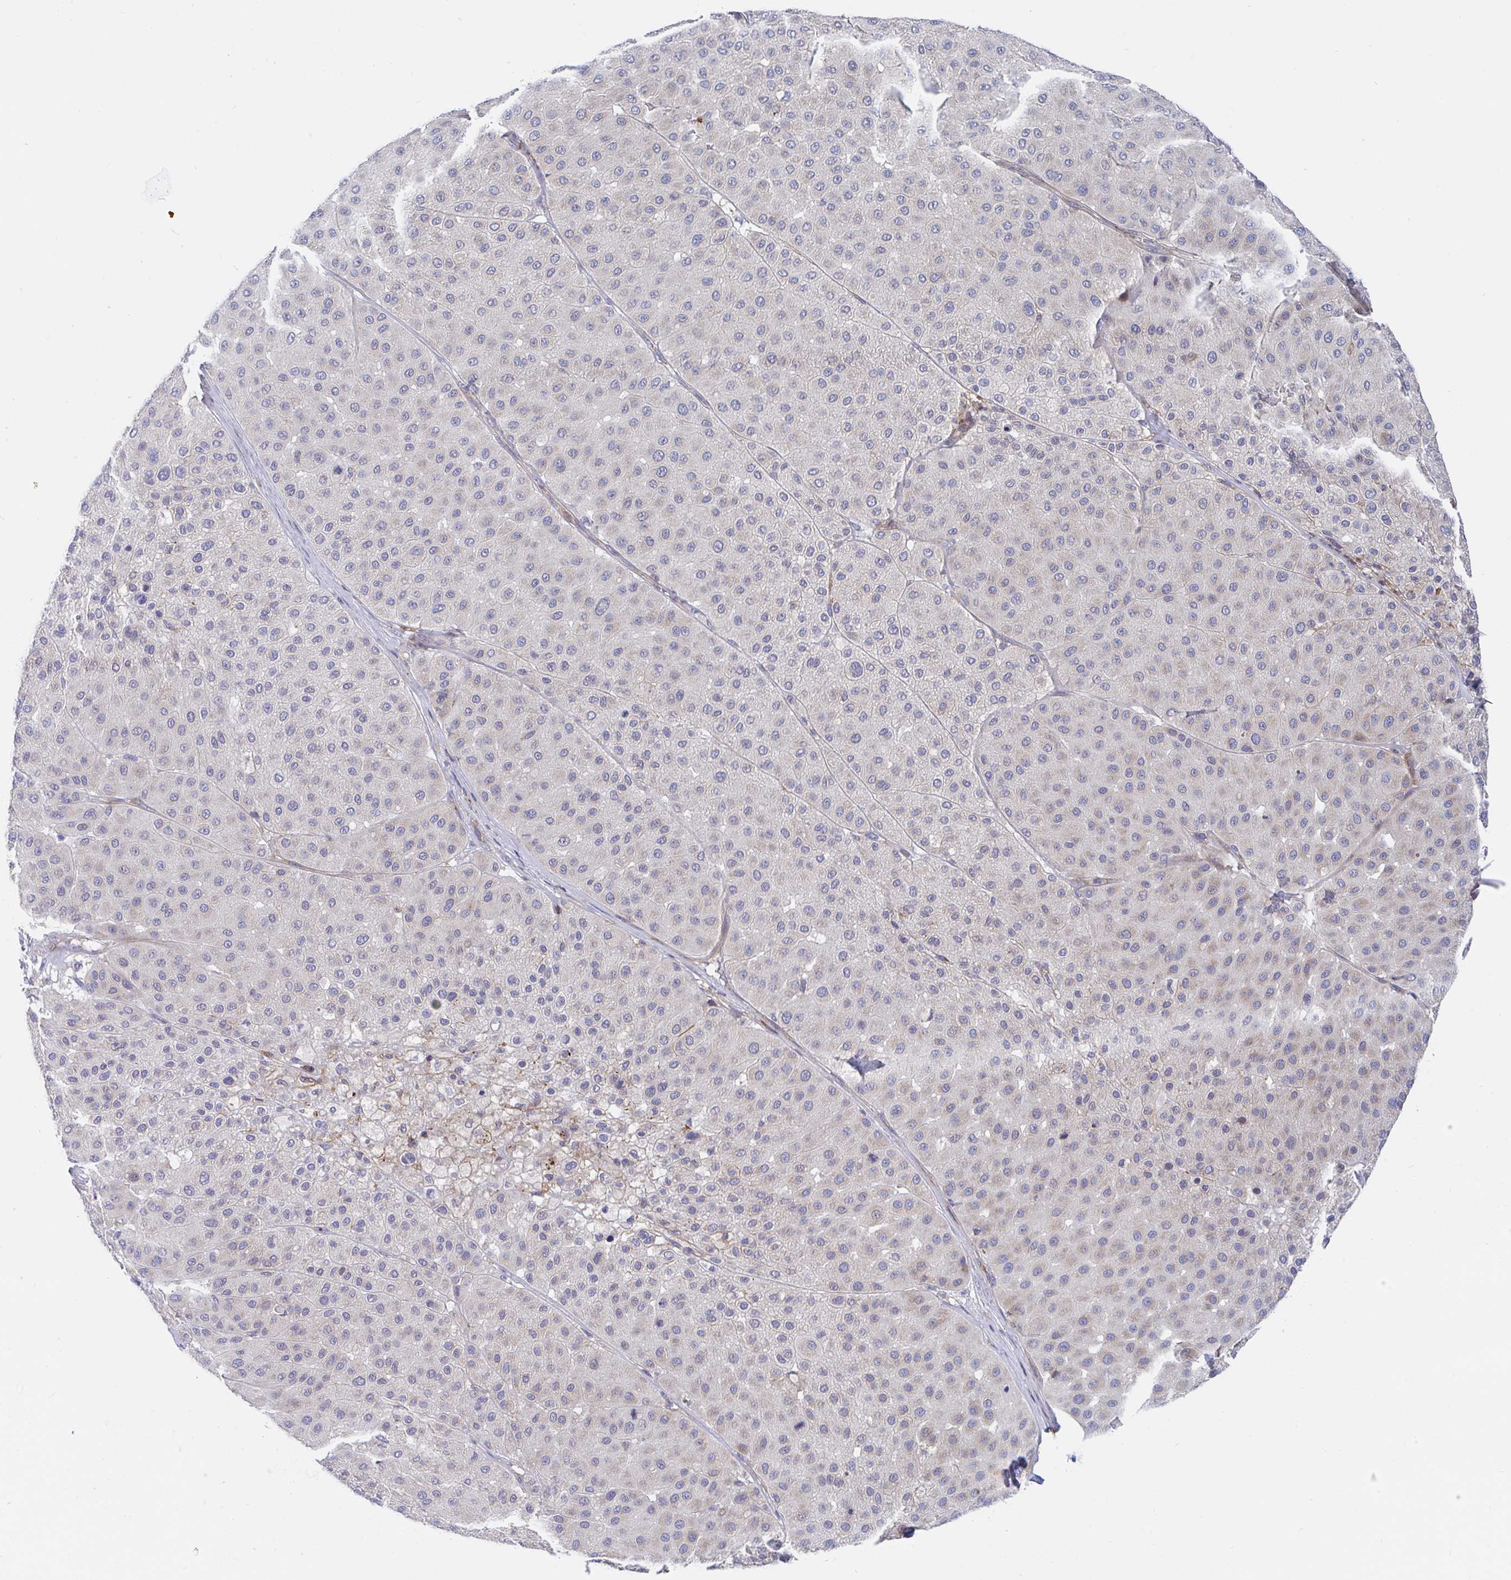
{"staining": {"intensity": "weak", "quantity": "<25%", "location": "cytoplasmic/membranous"}, "tissue": "melanoma", "cell_type": "Tumor cells", "image_type": "cancer", "snomed": [{"axis": "morphology", "description": "Malignant melanoma, Metastatic site"}, {"axis": "topography", "description": "Smooth muscle"}], "caption": "Image shows no significant protein positivity in tumor cells of malignant melanoma (metastatic site).", "gene": "FRMD3", "patient": {"sex": "male", "age": 41}}